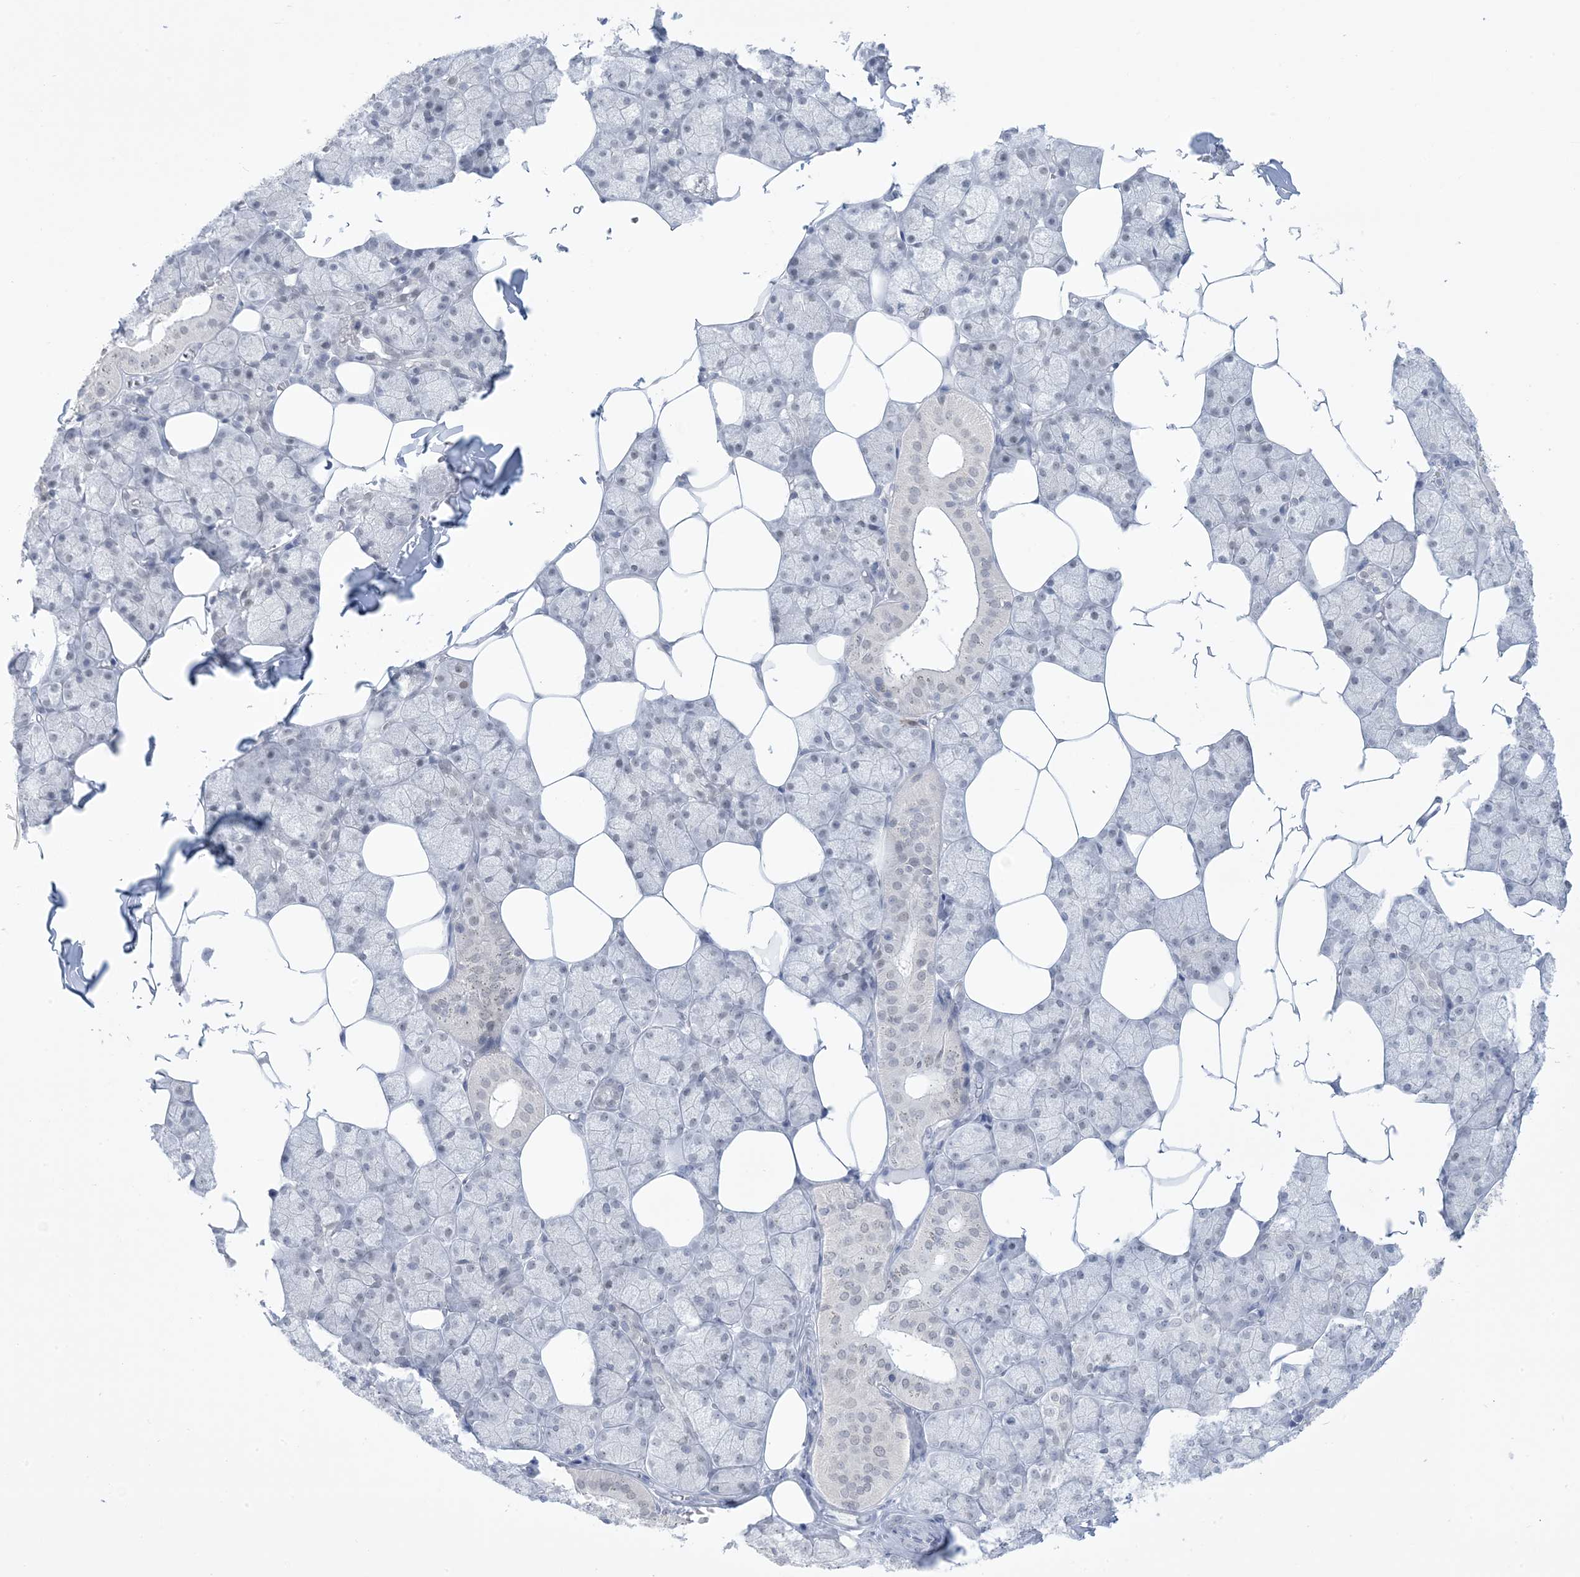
{"staining": {"intensity": "weak", "quantity": "<25%", "location": "nuclear"}, "tissue": "salivary gland", "cell_type": "Glandular cells", "image_type": "normal", "snomed": [{"axis": "morphology", "description": "Normal tissue, NOS"}, {"axis": "topography", "description": "Salivary gland"}], "caption": "Benign salivary gland was stained to show a protein in brown. There is no significant staining in glandular cells.", "gene": "HOMEZ", "patient": {"sex": "male", "age": 62}}